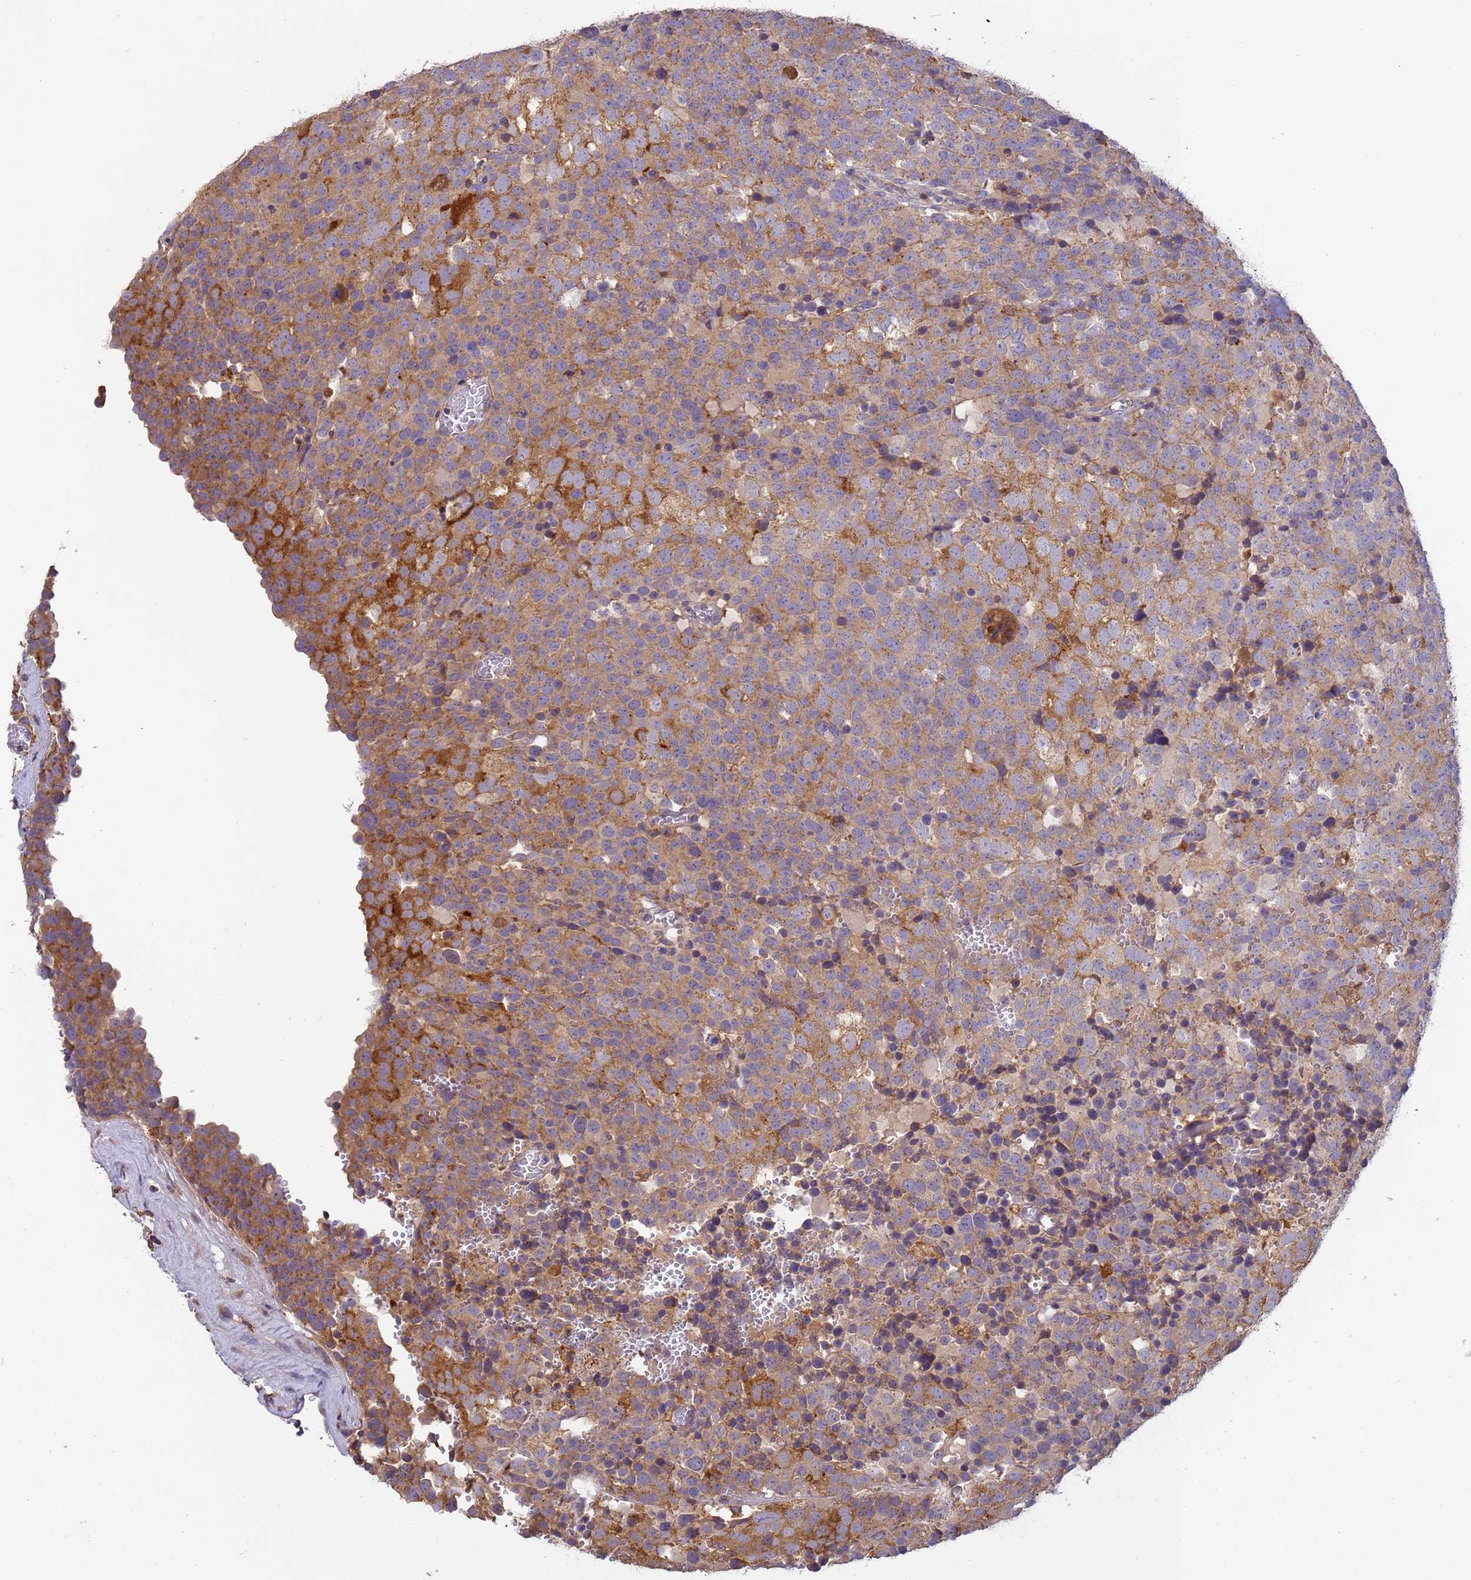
{"staining": {"intensity": "moderate", "quantity": "25%-75%", "location": "cytoplasmic/membranous"}, "tissue": "testis cancer", "cell_type": "Tumor cells", "image_type": "cancer", "snomed": [{"axis": "morphology", "description": "Seminoma, NOS"}, {"axis": "topography", "description": "Testis"}], "caption": "Immunohistochemical staining of human seminoma (testis) displays medium levels of moderate cytoplasmic/membranous protein expression in approximately 25%-75% of tumor cells.", "gene": "M6PR", "patient": {"sex": "male", "age": 71}}